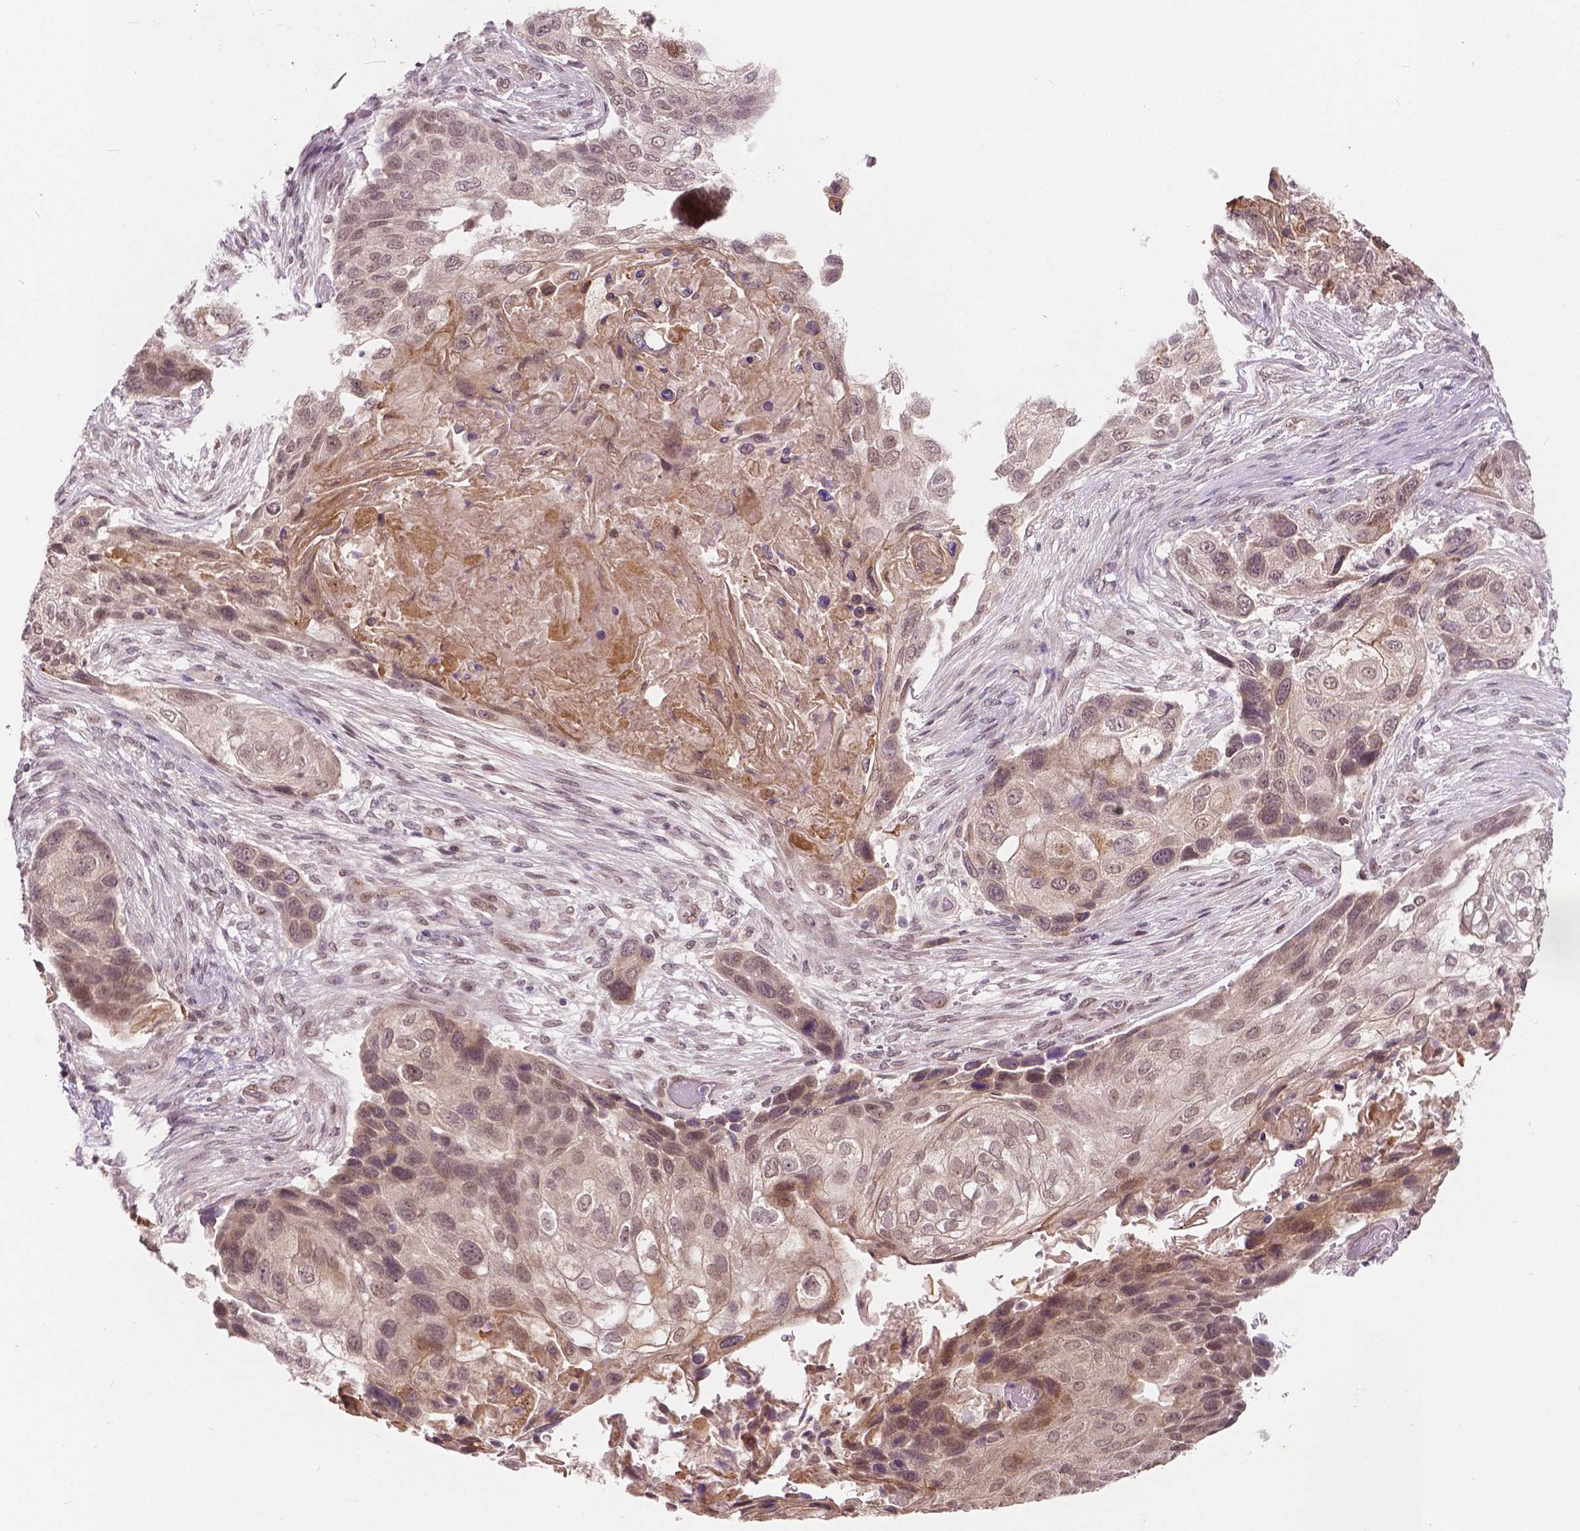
{"staining": {"intensity": "negative", "quantity": "none", "location": "none"}, "tissue": "lung cancer", "cell_type": "Tumor cells", "image_type": "cancer", "snomed": [{"axis": "morphology", "description": "Squamous cell carcinoma, NOS"}, {"axis": "topography", "description": "Lung"}], "caption": "Tumor cells show no significant positivity in lung cancer (squamous cell carcinoma).", "gene": "HMBOX1", "patient": {"sex": "male", "age": 69}}